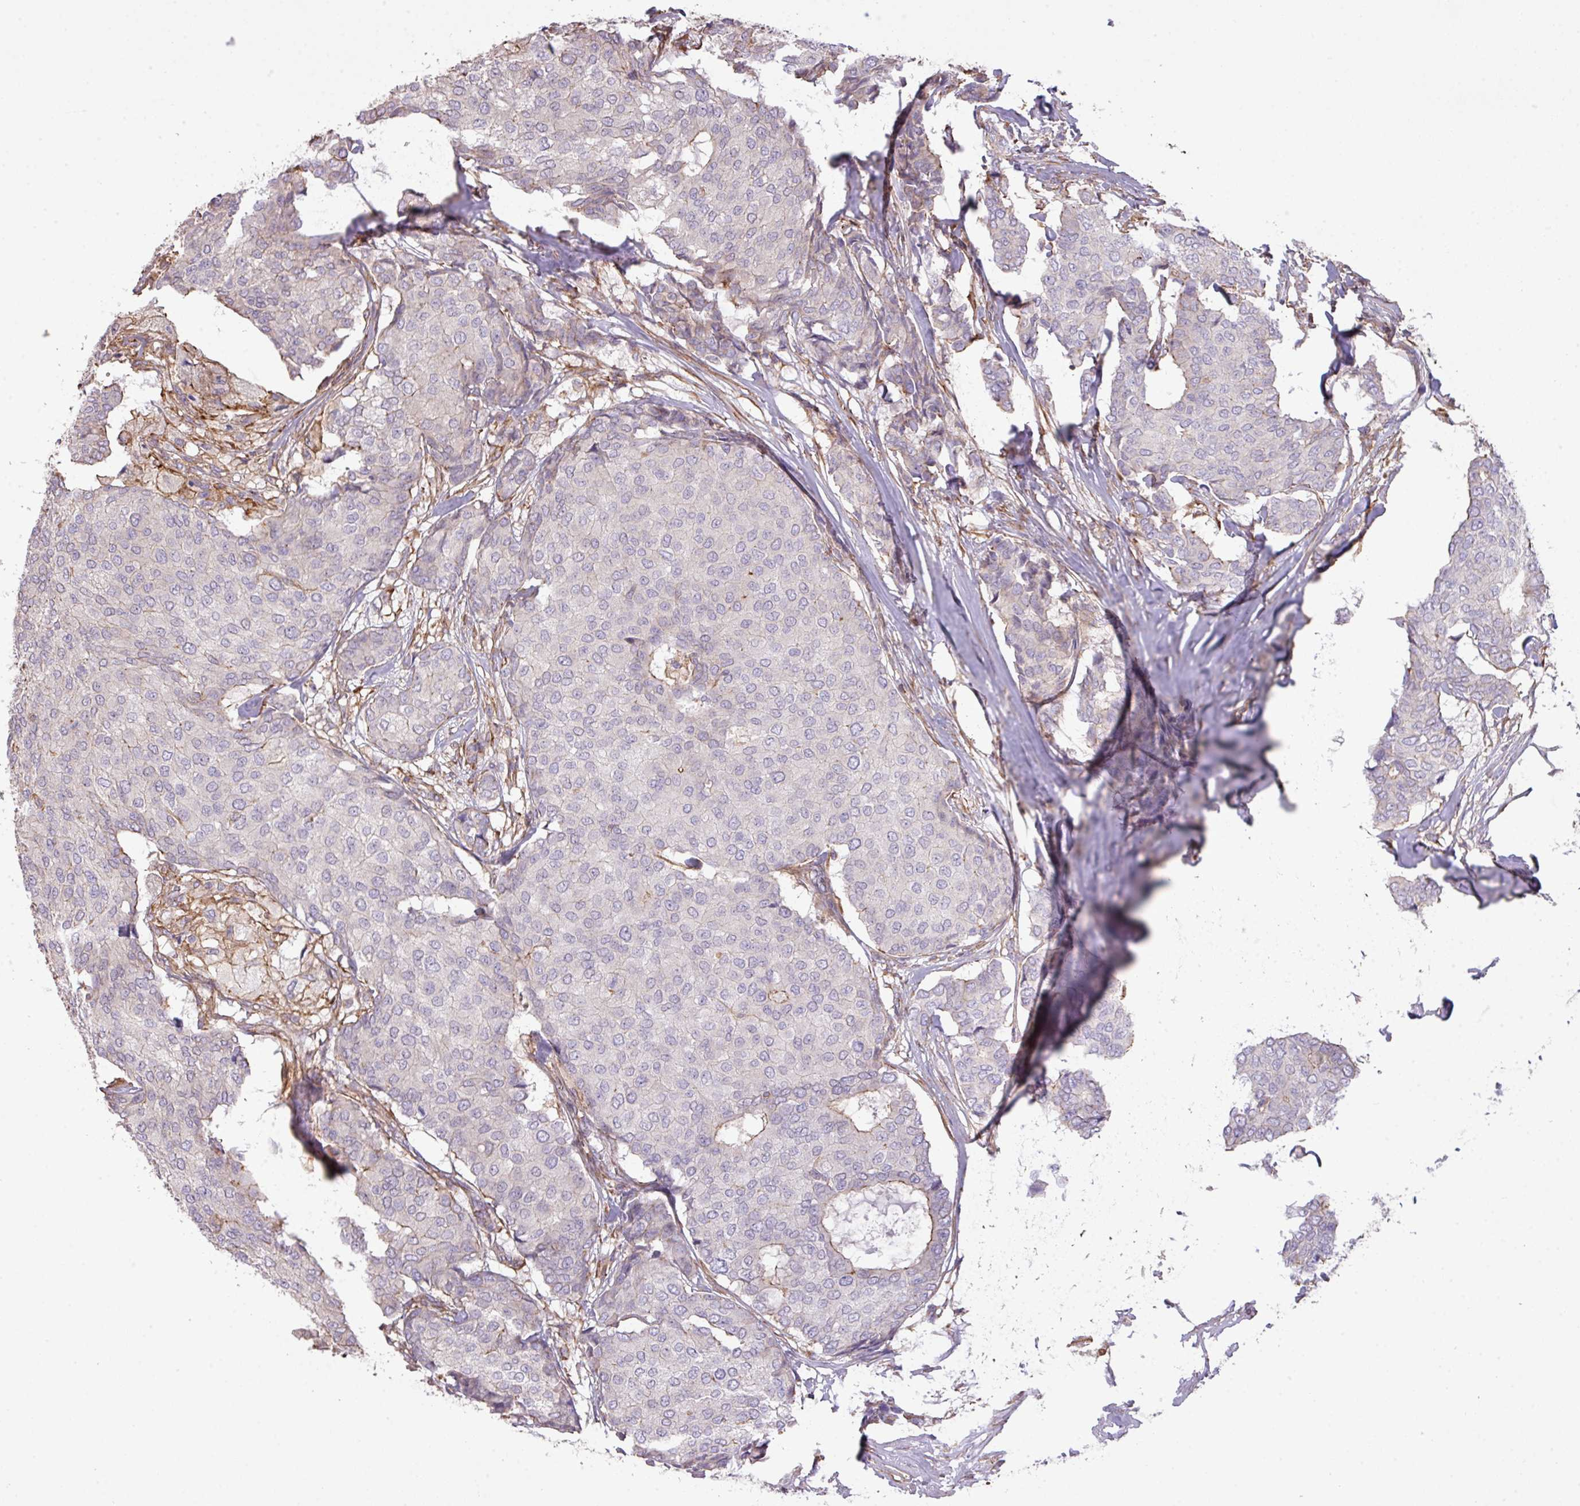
{"staining": {"intensity": "negative", "quantity": "none", "location": "none"}, "tissue": "breast cancer", "cell_type": "Tumor cells", "image_type": "cancer", "snomed": [{"axis": "morphology", "description": "Duct carcinoma"}, {"axis": "topography", "description": "Breast"}], "caption": "IHC micrograph of neoplastic tissue: human breast cancer (intraductal carcinoma) stained with DAB reveals no significant protein expression in tumor cells.", "gene": "LRRC41", "patient": {"sex": "female", "age": 75}}